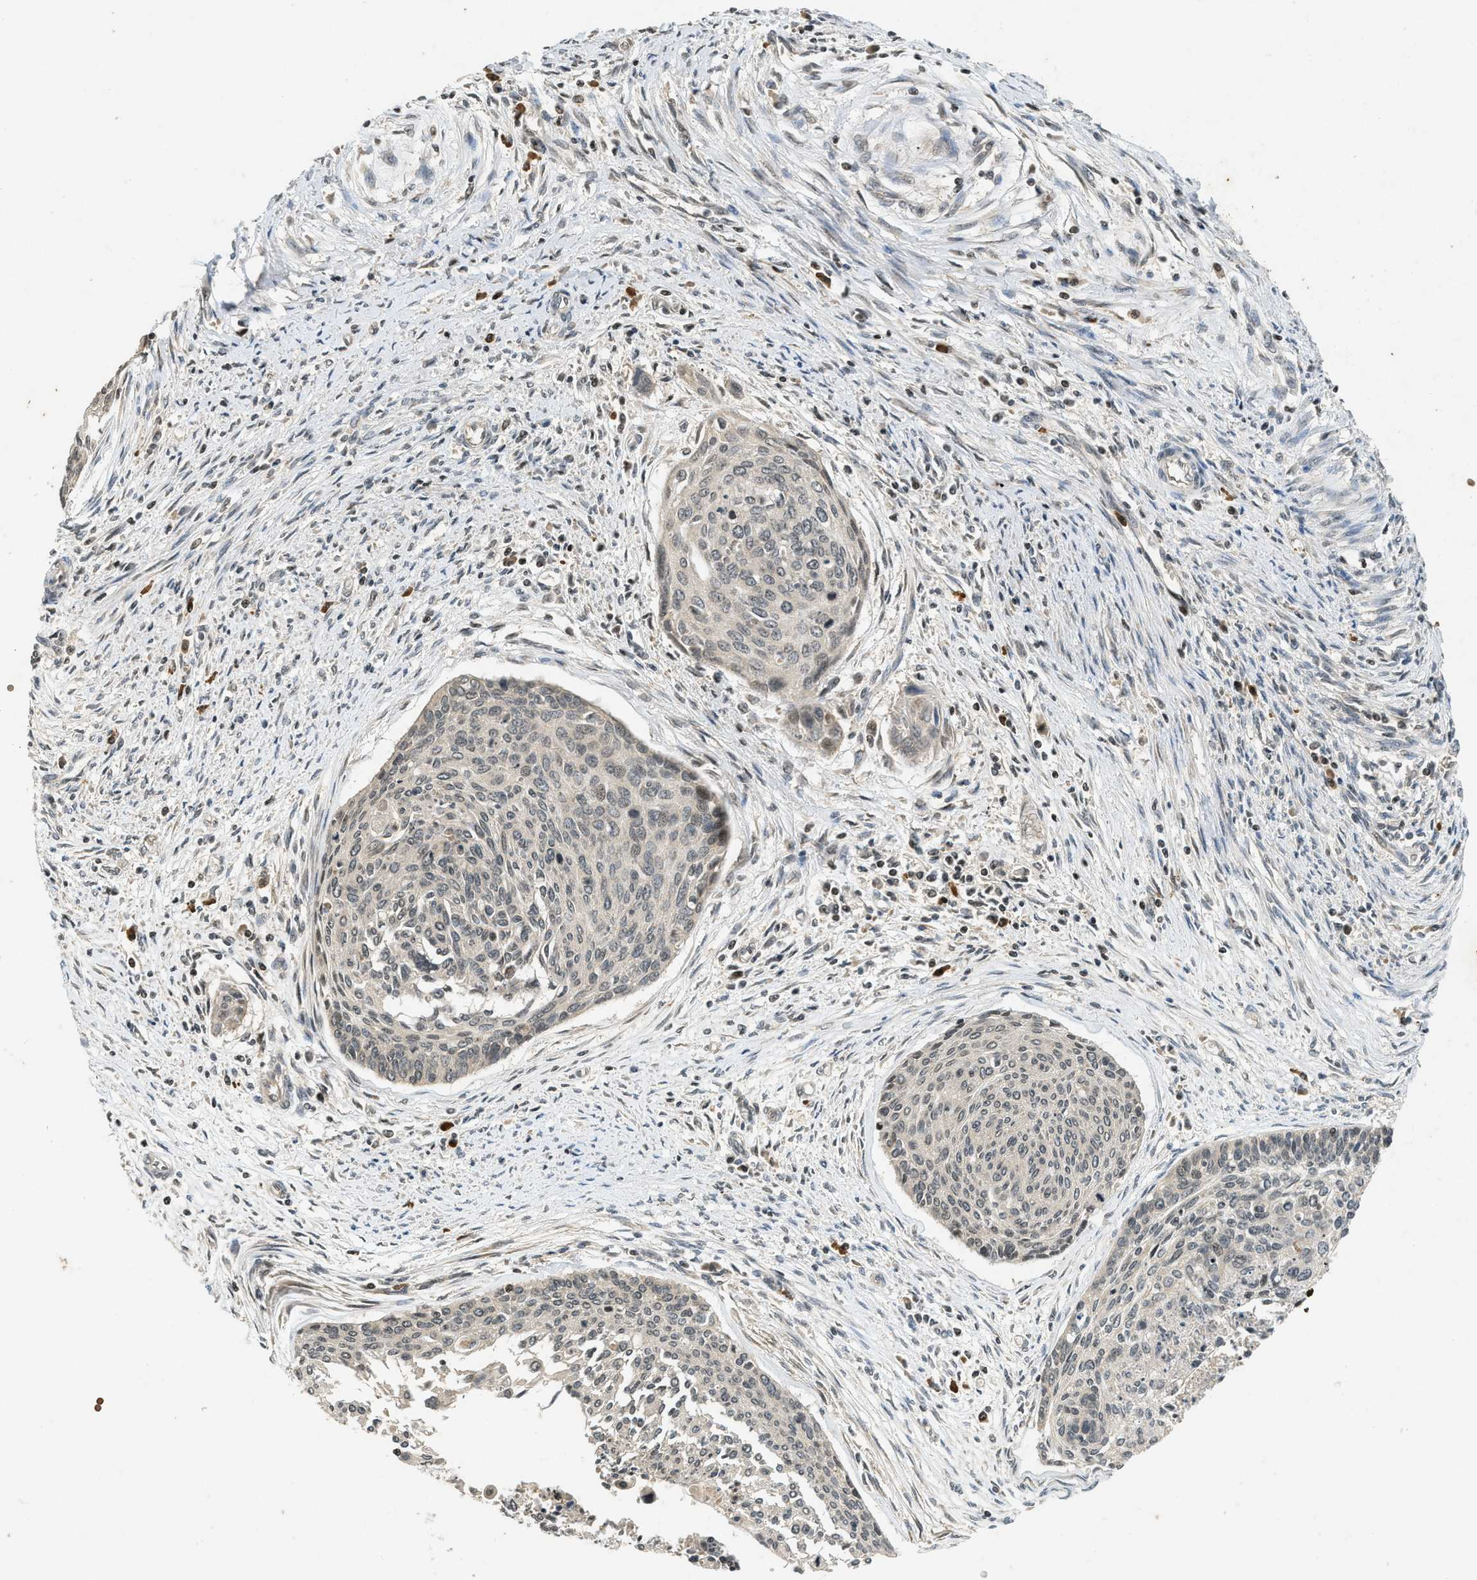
{"staining": {"intensity": "moderate", "quantity": "25%-75%", "location": "nuclear"}, "tissue": "cervical cancer", "cell_type": "Tumor cells", "image_type": "cancer", "snomed": [{"axis": "morphology", "description": "Squamous cell carcinoma, NOS"}, {"axis": "topography", "description": "Cervix"}], "caption": "Protein staining exhibits moderate nuclear positivity in approximately 25%-75% of tumor cells in cervical cancer (squamous cell carcinoma). (Stains: DAB in brown, nuclei in blue, Microscopy: brightfield microscopy at high magnification).", "gene": "SIAH1", "patient": {"sex": "female", "age": 55}}